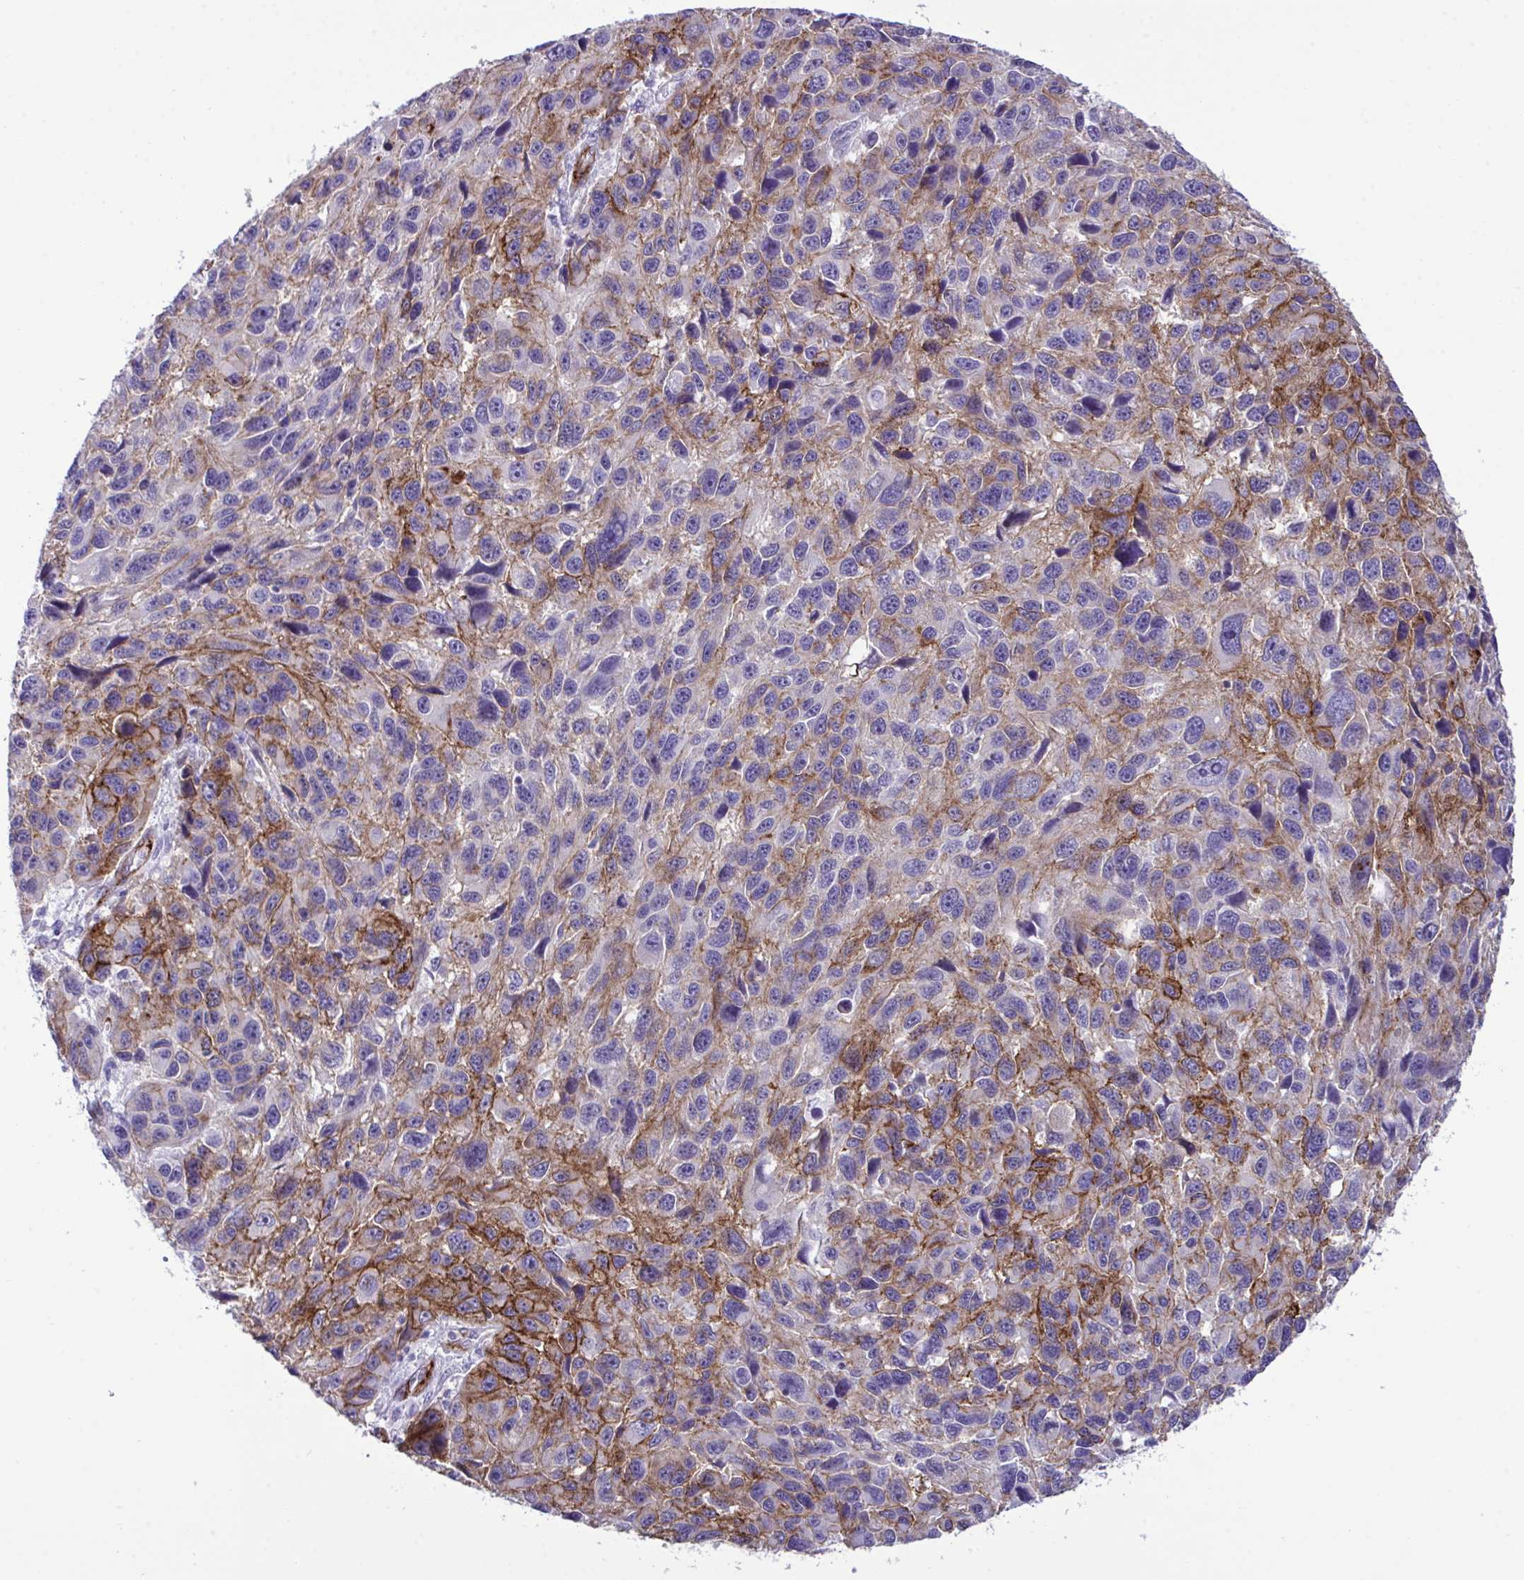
{"staining": {"intensity": "strong", "quantity": "25%-75%", "location": "cytoplasmic/membranous"}, "tissue": "melanoma", "cell_type": "Tumor cells", "image_type": "cancer", "snomed": [{"axis": "morphology", "description": "Malignant melanoma, NOS"}, {"axis": "topography", "description": "Skin"}], "caption": "DAB (3,3'-diaminobenzidine) immunohistochemical staining of human melanoma exhibits strong cytoplasmic/membranous protein staining in about 25%-75% of tumor cells. (DAB IHC, brown staining for protein, blue staining for nuclei).", "gene": "SYNPO2L", "patient": {"sex": "male", "age": 53}}